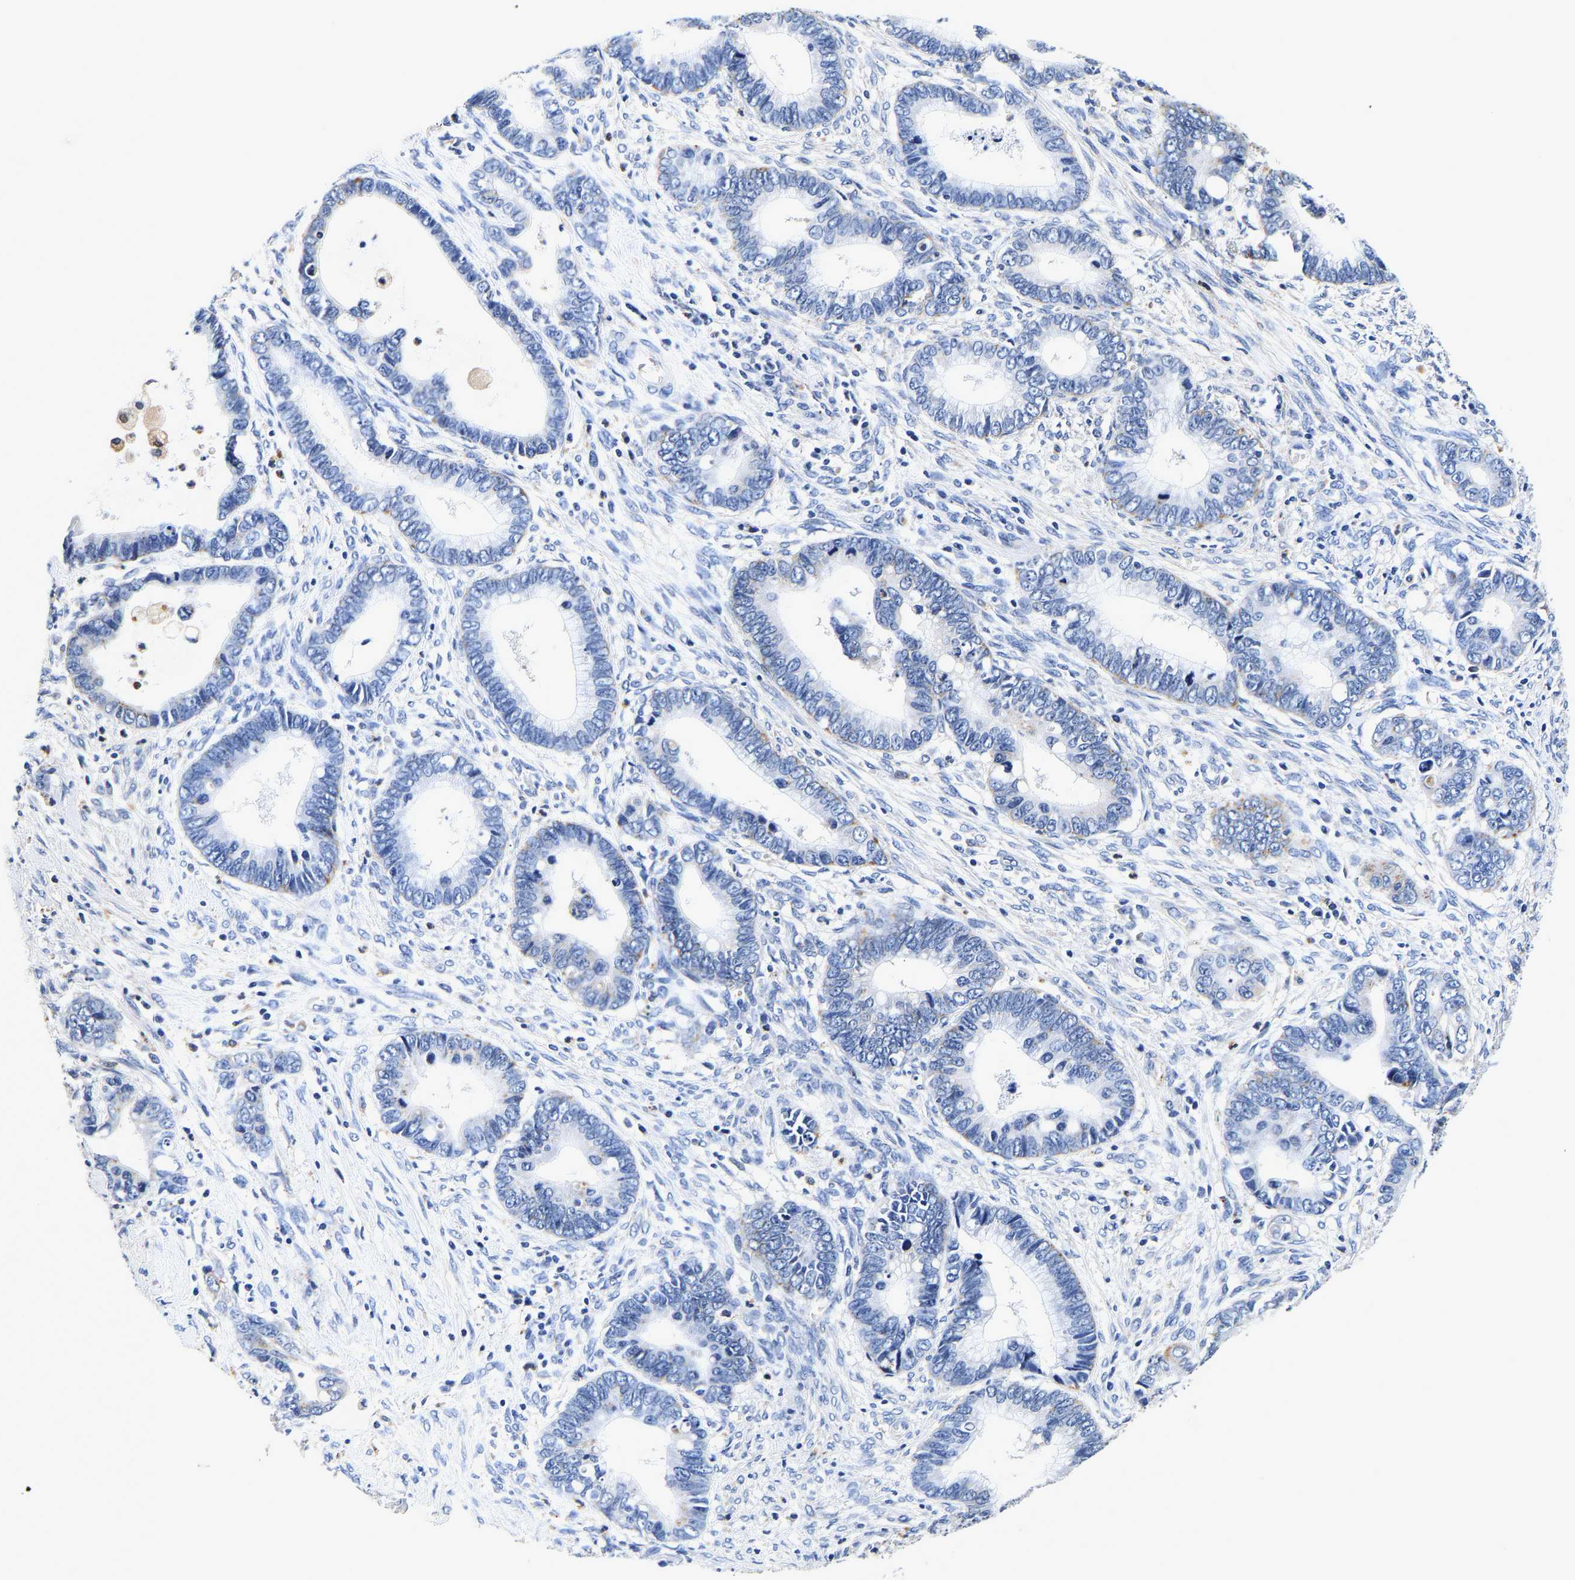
{"staining": {"intensity": "negative", "quantity": "none", "location": "none"}, "tissue": "cervical cancer", "cell_type": "Tumor cells", "image_type": "cancer", "snomed": [{"axis": "morphology", "description": "Adenocarcinoma, NOS"}, {"axis": "topography", "description": "Cervix"}], "caption": "Cervical cancer was stained to show a protein in brown. There is no significant expression in tumor cells.", "gene": "GRN", "patient": {"sex": "female", "age": 44}}